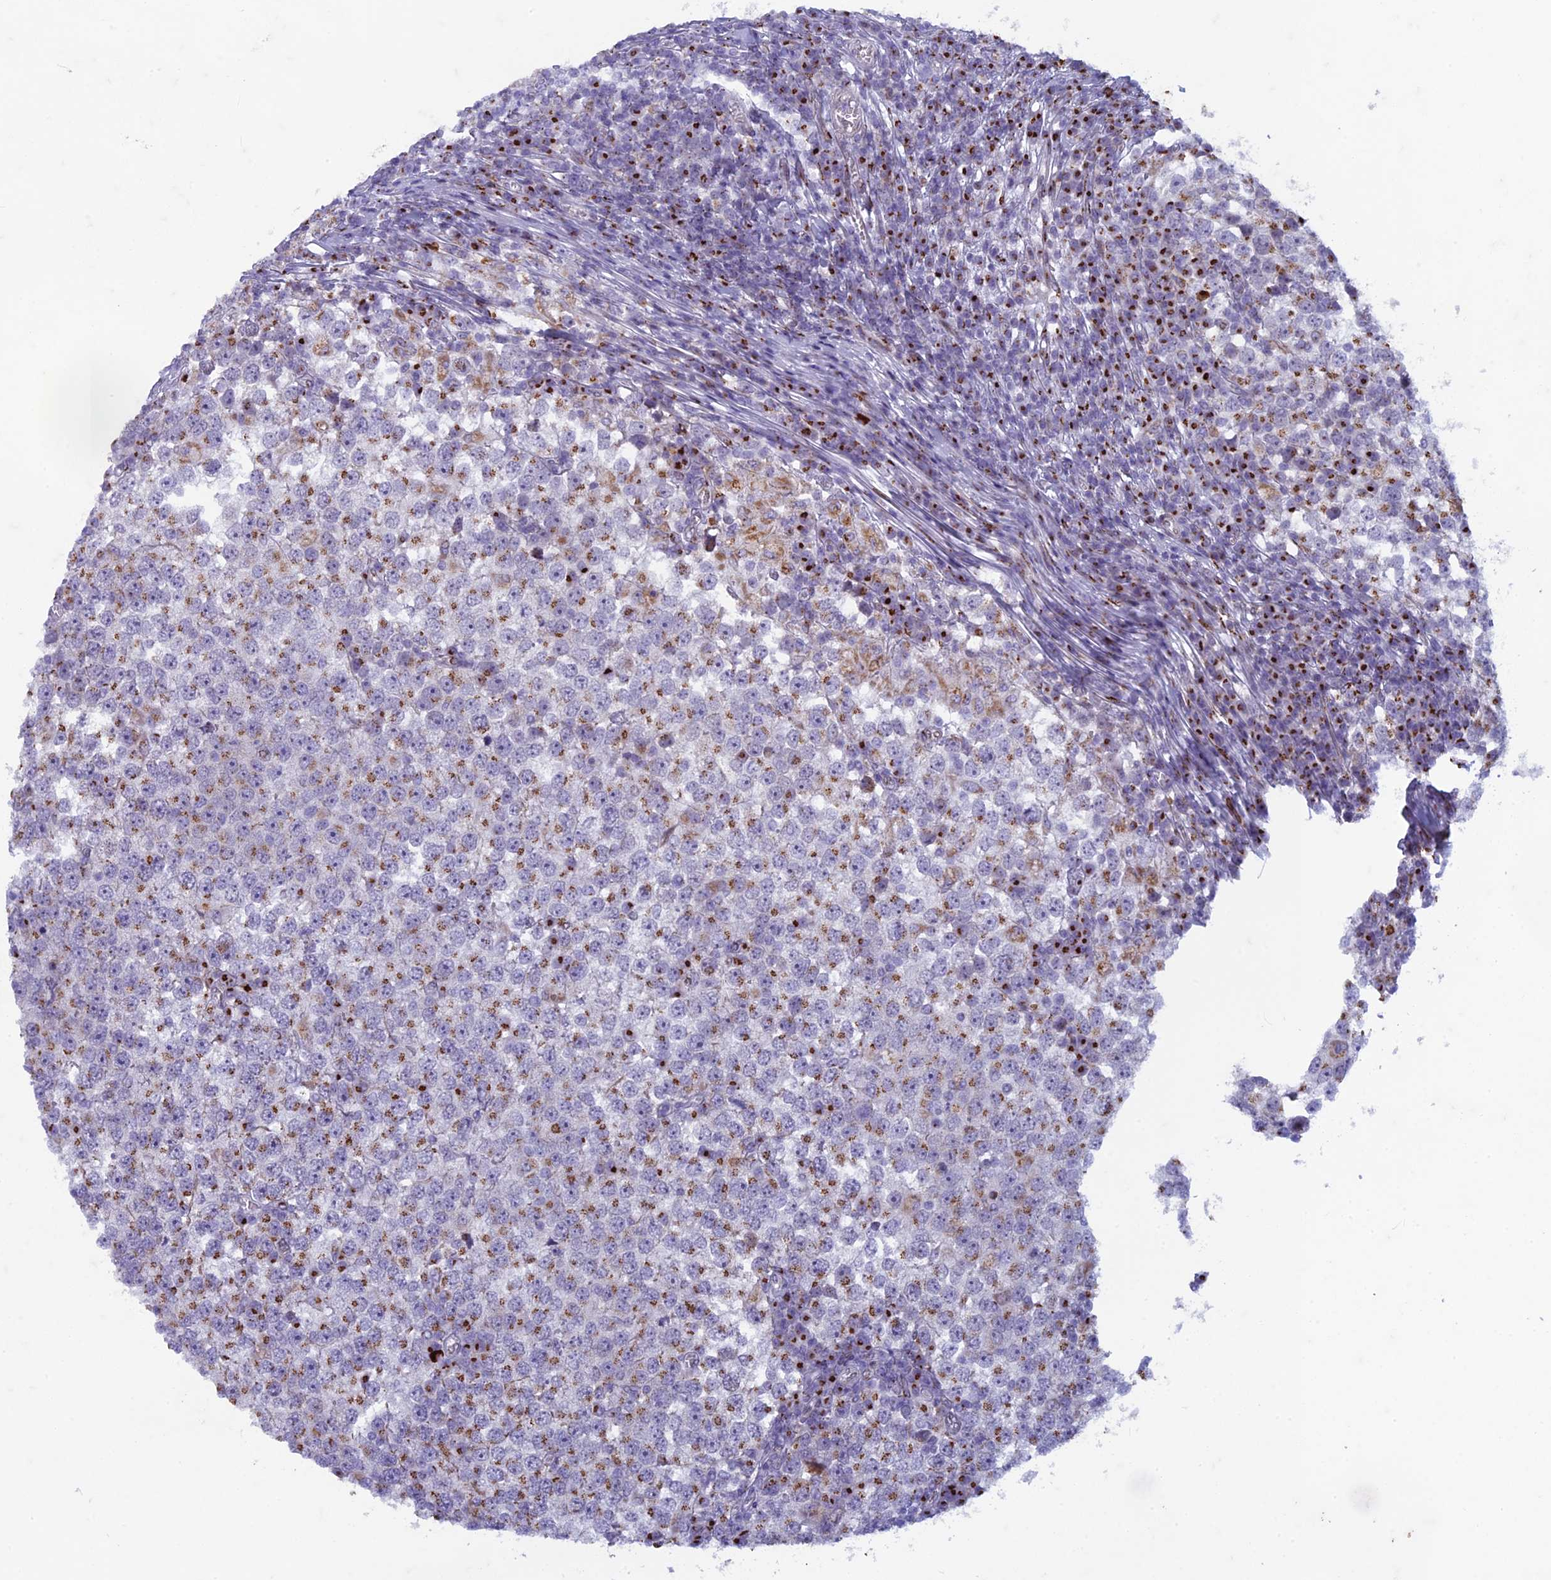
{"staining": {"intensity": "strong", "quantity": "<25%", "location": "cytoplasmic/membranous"}, "tissue": "testis cancer", "cell_type": "Tumor cells", "image_type": "cancer", "snomed": [{"axis": "morphology", "description": "Seminoma, NOS"}, {"axis": "topography", "description": "Testis"}], "caption": "Immunohistochemistry (IHC) photomicrograph of testis seminoma stained for a protein (brown), which shows medium levels of strong cytoplasmic/membranous positivity in approximately <25% of tumor cells.", "gene": "FAM3C", "patient": {"sex": "male", "age": 65}}